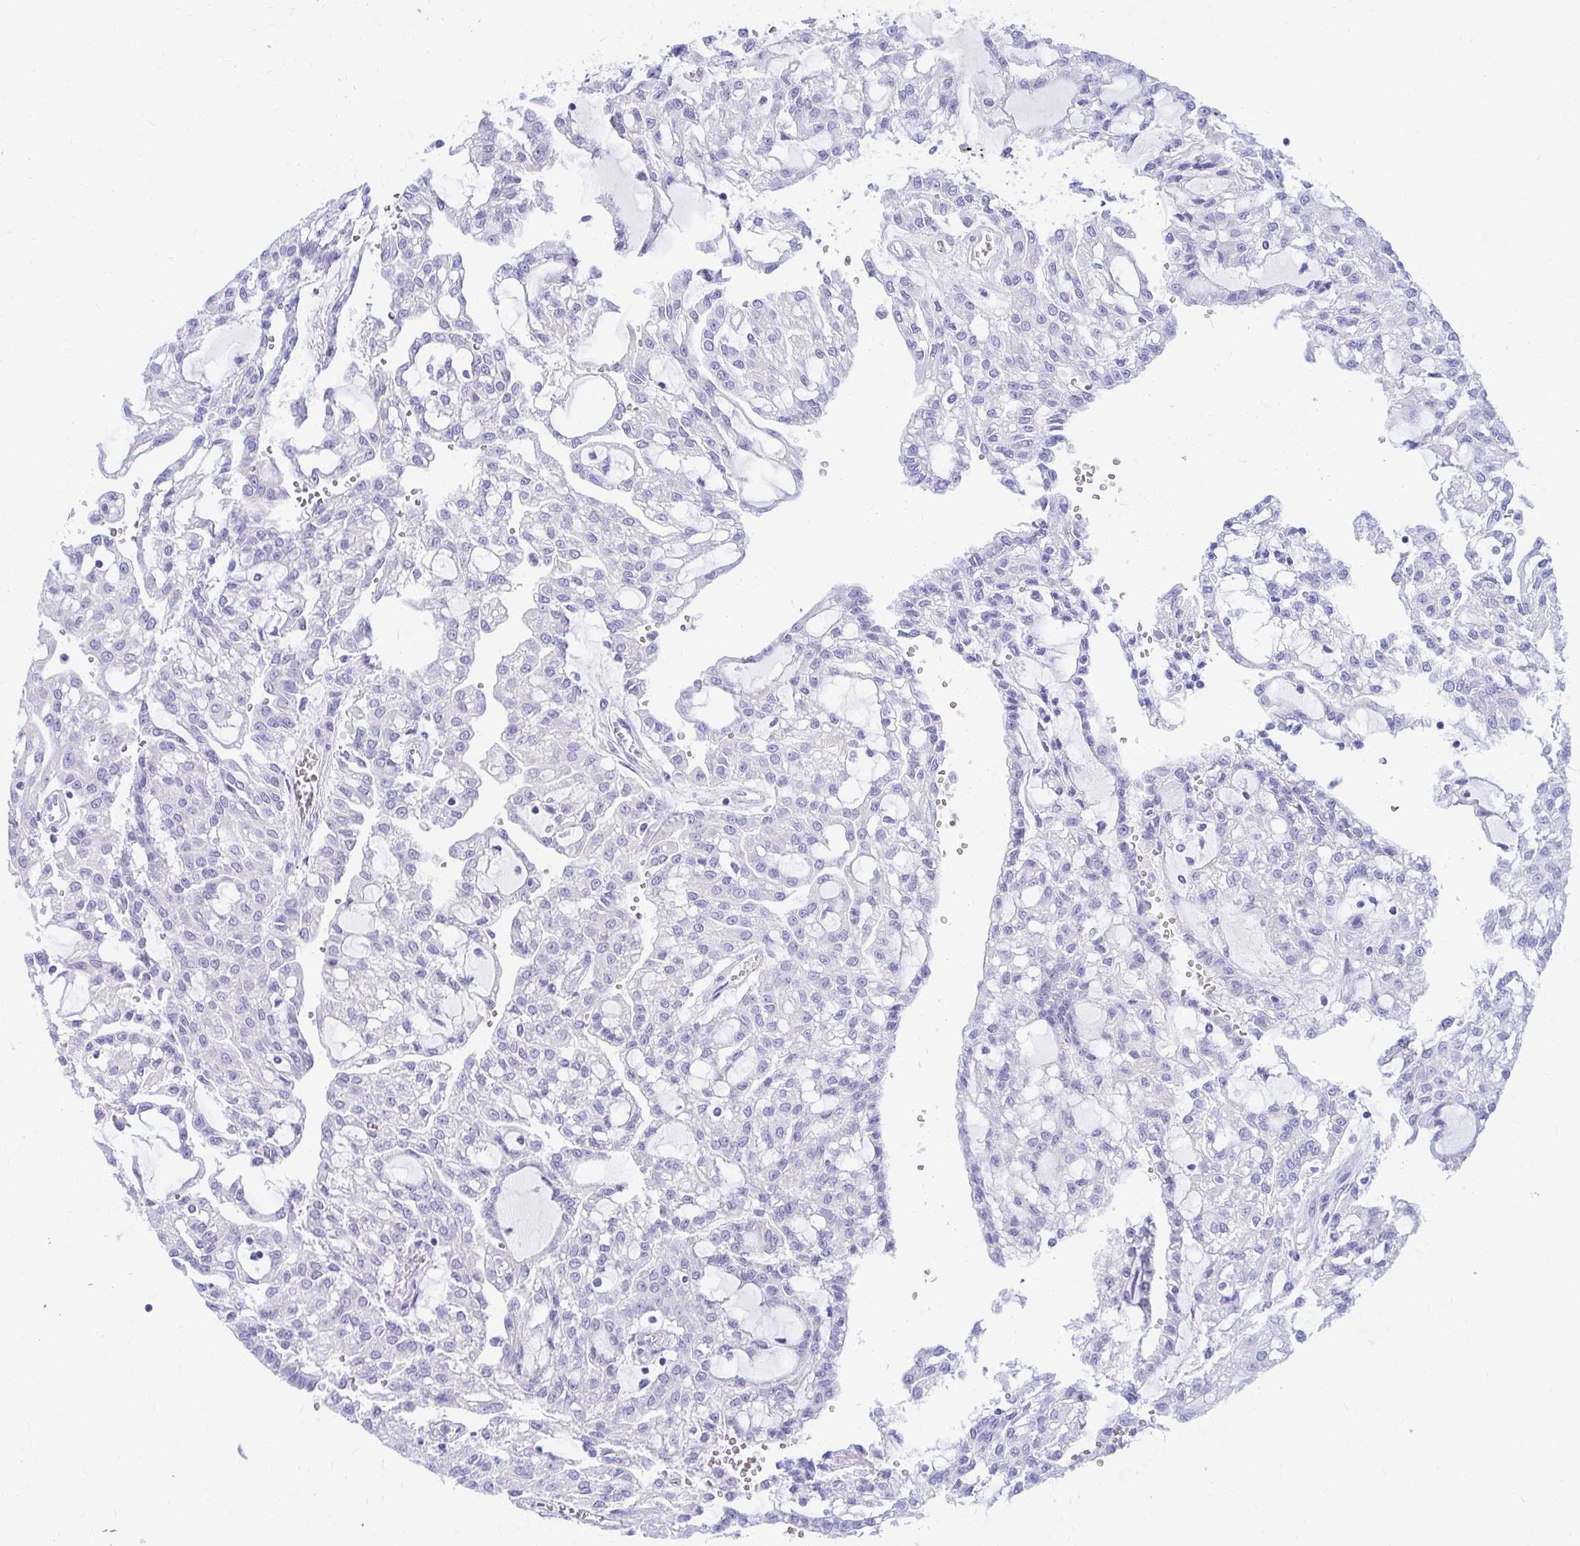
{"staining": {"intensity": "negative", "quantity": "none", "location": "none"}, "tissue": "renal cancer", "cell_type": "Tumor cells", "image_type": "cancer", "snomed": [{"axis": "morphology", "description": "Adenocarcinoma, NOS"}, {"axis": "topography", "description": "Kidney"}], "caption": "Tumor cells are negative for protein expression in human adenocarcinoma (renal).", "gene": "NSG2", "patient": {"sex": "male", "age": 63}}